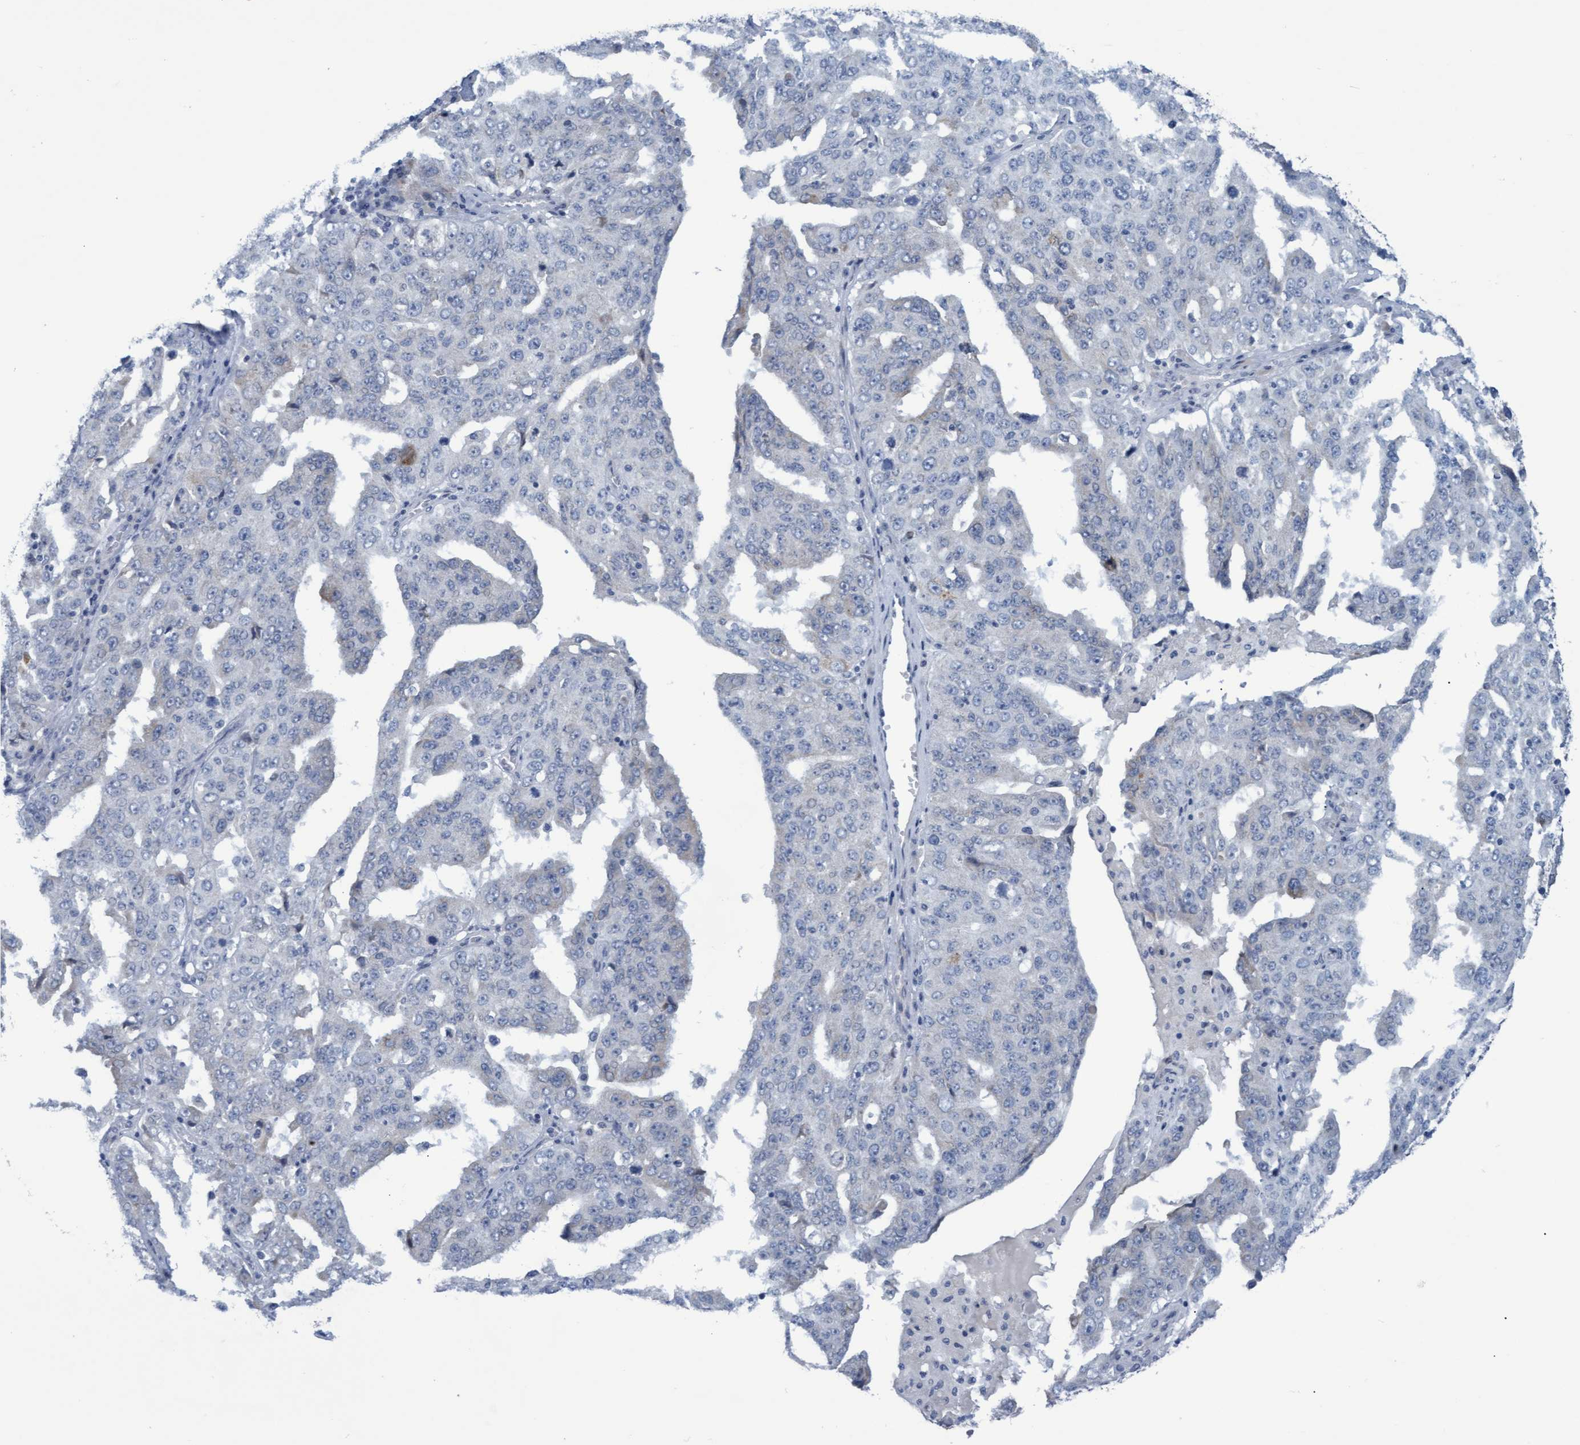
{"staining": {"intensity": "negative", "quantity": "none", "location": "none"}, "tissue": "ovarian cancer", "cell_type": "Tumor cells", "image_type": "cancer", "snomed": [{"axis": "morphology", "description": "Carcinoma, endometroid"}, {"axis": "topography", "description": "Ovary"}], "caption": "Immunohistochemistry of human endometroid carcinoma (ovarian) displays no staining in tumor cells. (DAB (3,3'-diaminobenzidine) IHC visualized using brightfield microscopy, high magnification).", "gene": "SSTR3", "patient": {"sex": "female", "age": 62}}